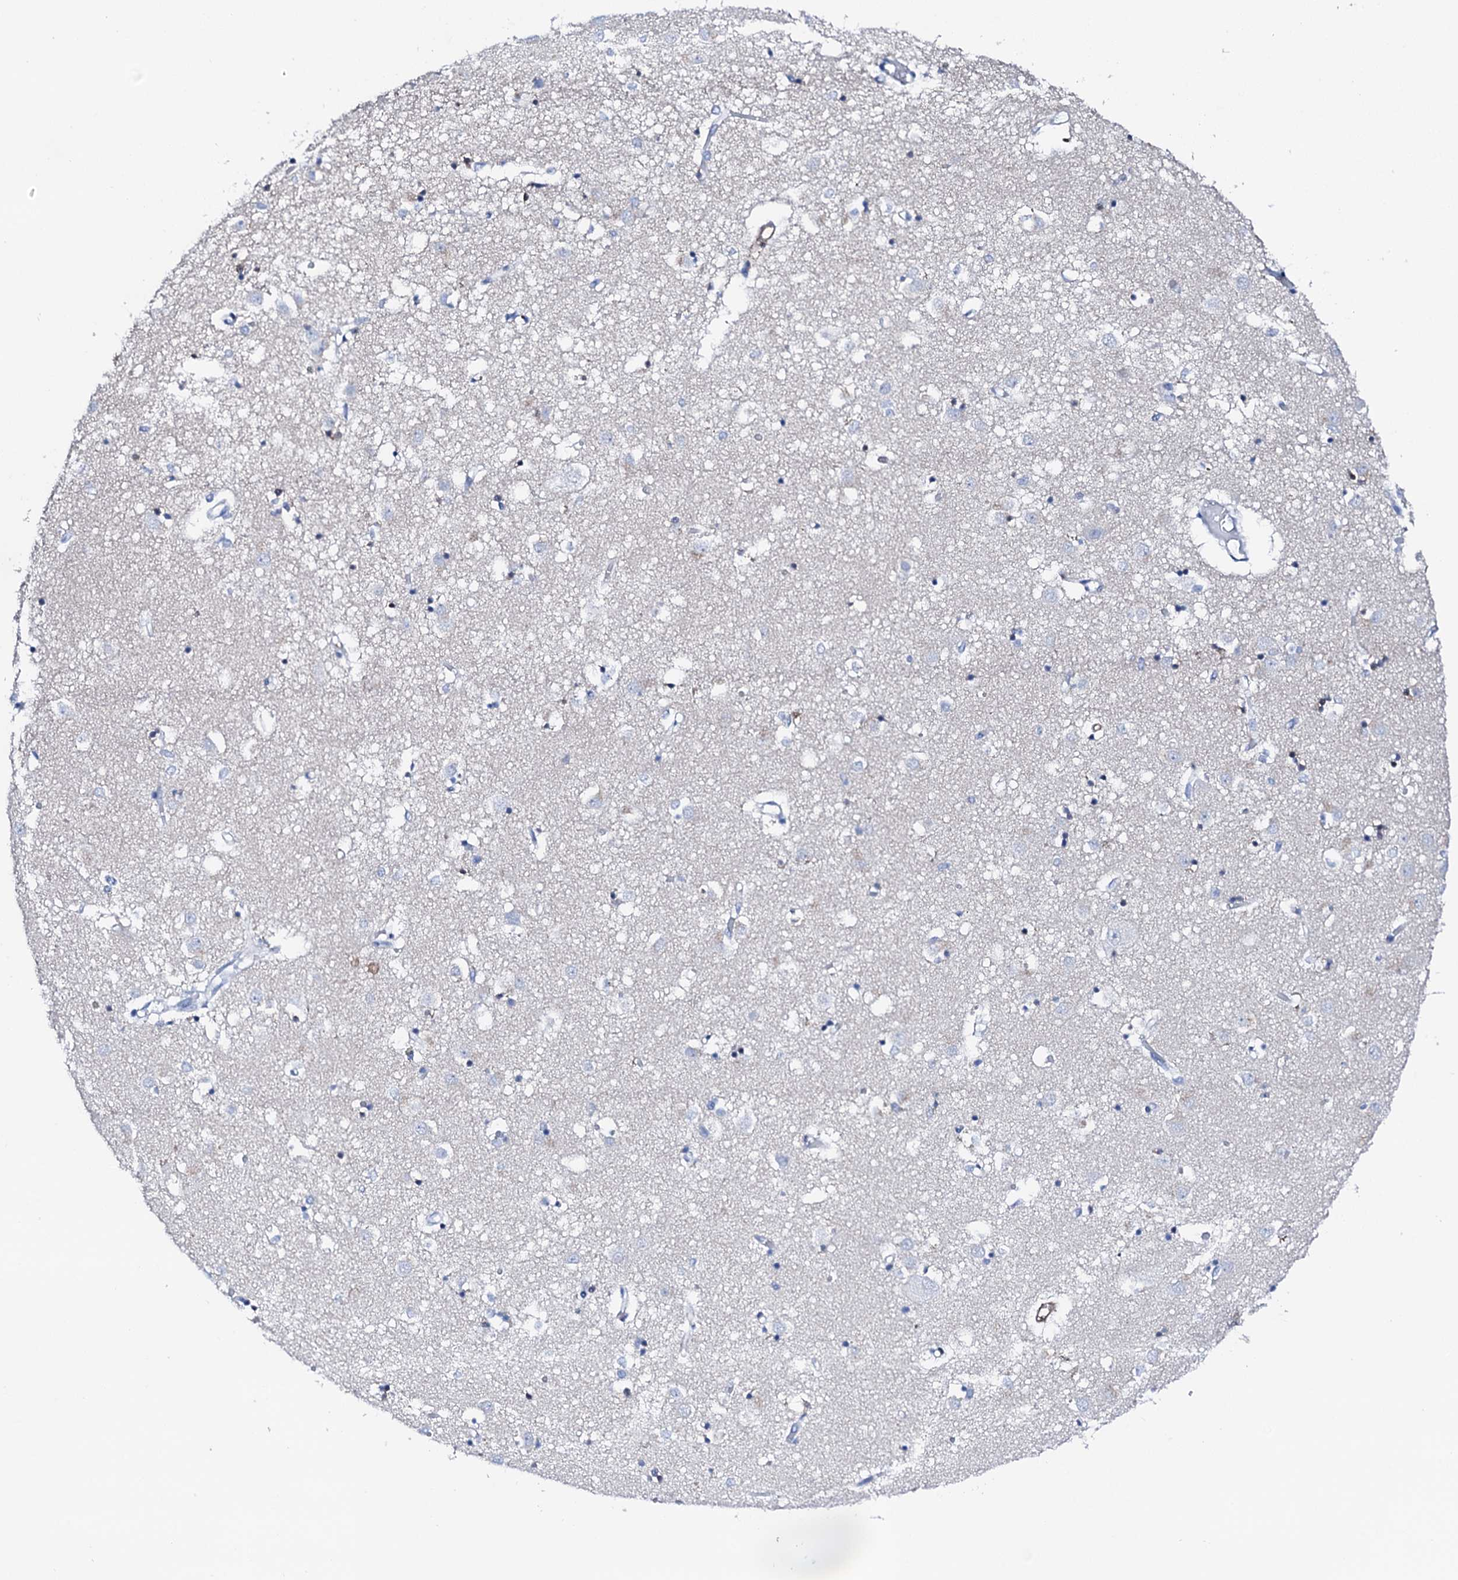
{"staining": {"intensity": "negative", "quantity": "none", "location": "none"}, "tissue": "caudate", "cell_type": "Glial cells", "image_type": "normal", "snomed": [{"axis": "morphology", "description": "Normal tissue, NOS"}, {"axis": "topography", "description": "Lateral ventricle wall"}], "caption": "IHC photomicrograph of benign caudate: caudate stained with DAB (3,3'-diaminobenzidine) shows no significant protein expression in glial cells.", "gene": "NRIP2", "patient": {"sex": "male", "age": 70}}